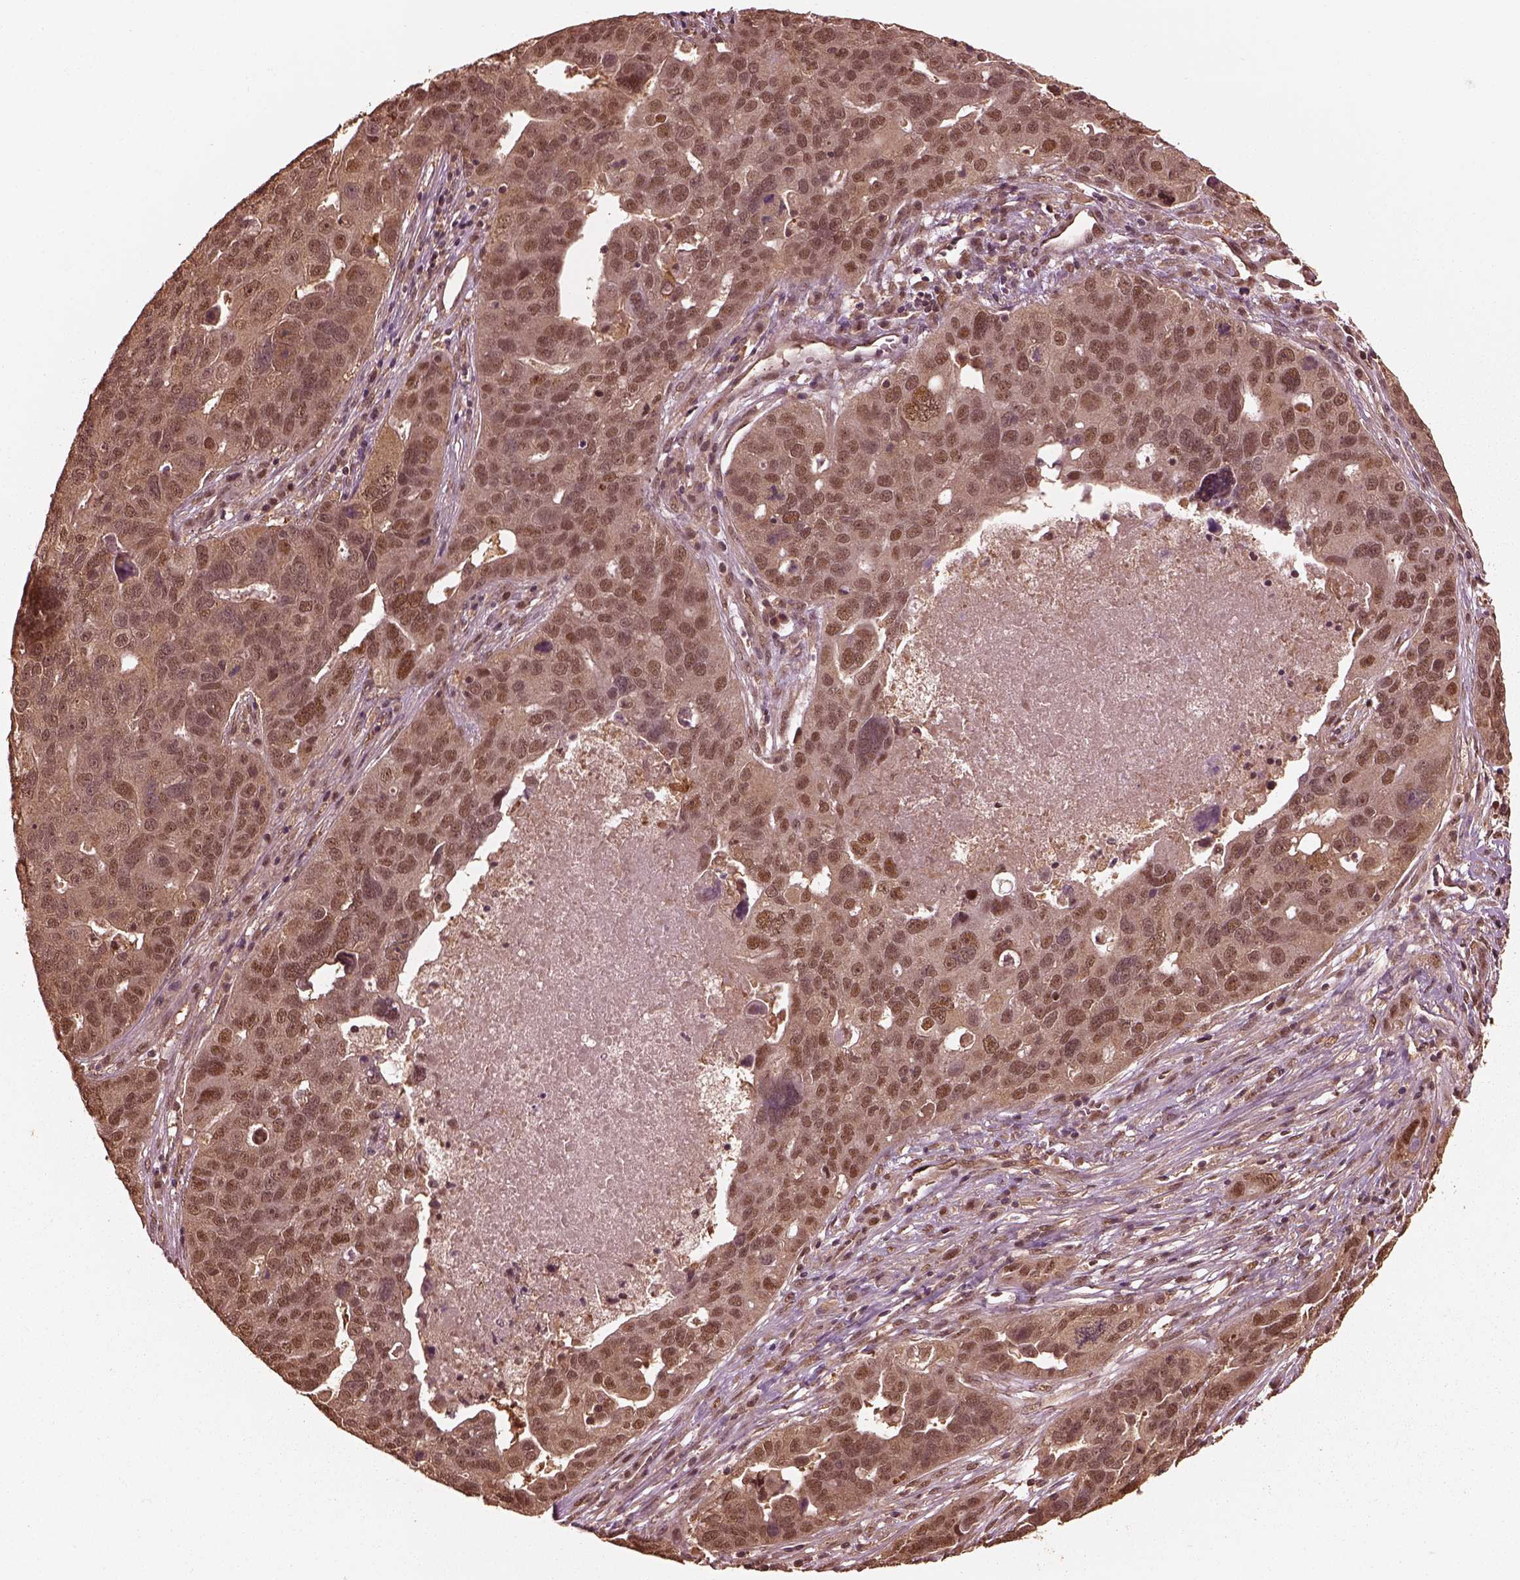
{"staining": {"intensity": "moderate", "quantity": "25%-75%", "location": "cytoplasmic/membranous,nuclear"}, "tissue": "ovarian cancer", "cell_type": "Tumor cells", "image_type": "cancer", "snomed": [{"axis": "morphology", "description": "Carcinoma, endometroid"}, {"axis": "topography", "description": "Soft tissue"}, {"axis": "topography", "description": "Ovary"}], "caption": "DAB (3,3'-diaminobenzidine) immunohistochemical staining of ovarian endometroid carcinoma shows moderate cytoplasmic/membranous and nuclear protein positivity in about 25%-75% of tumor cells.", "gene": "PSMC5", "patient": {"sex": "female", "age": 52}}